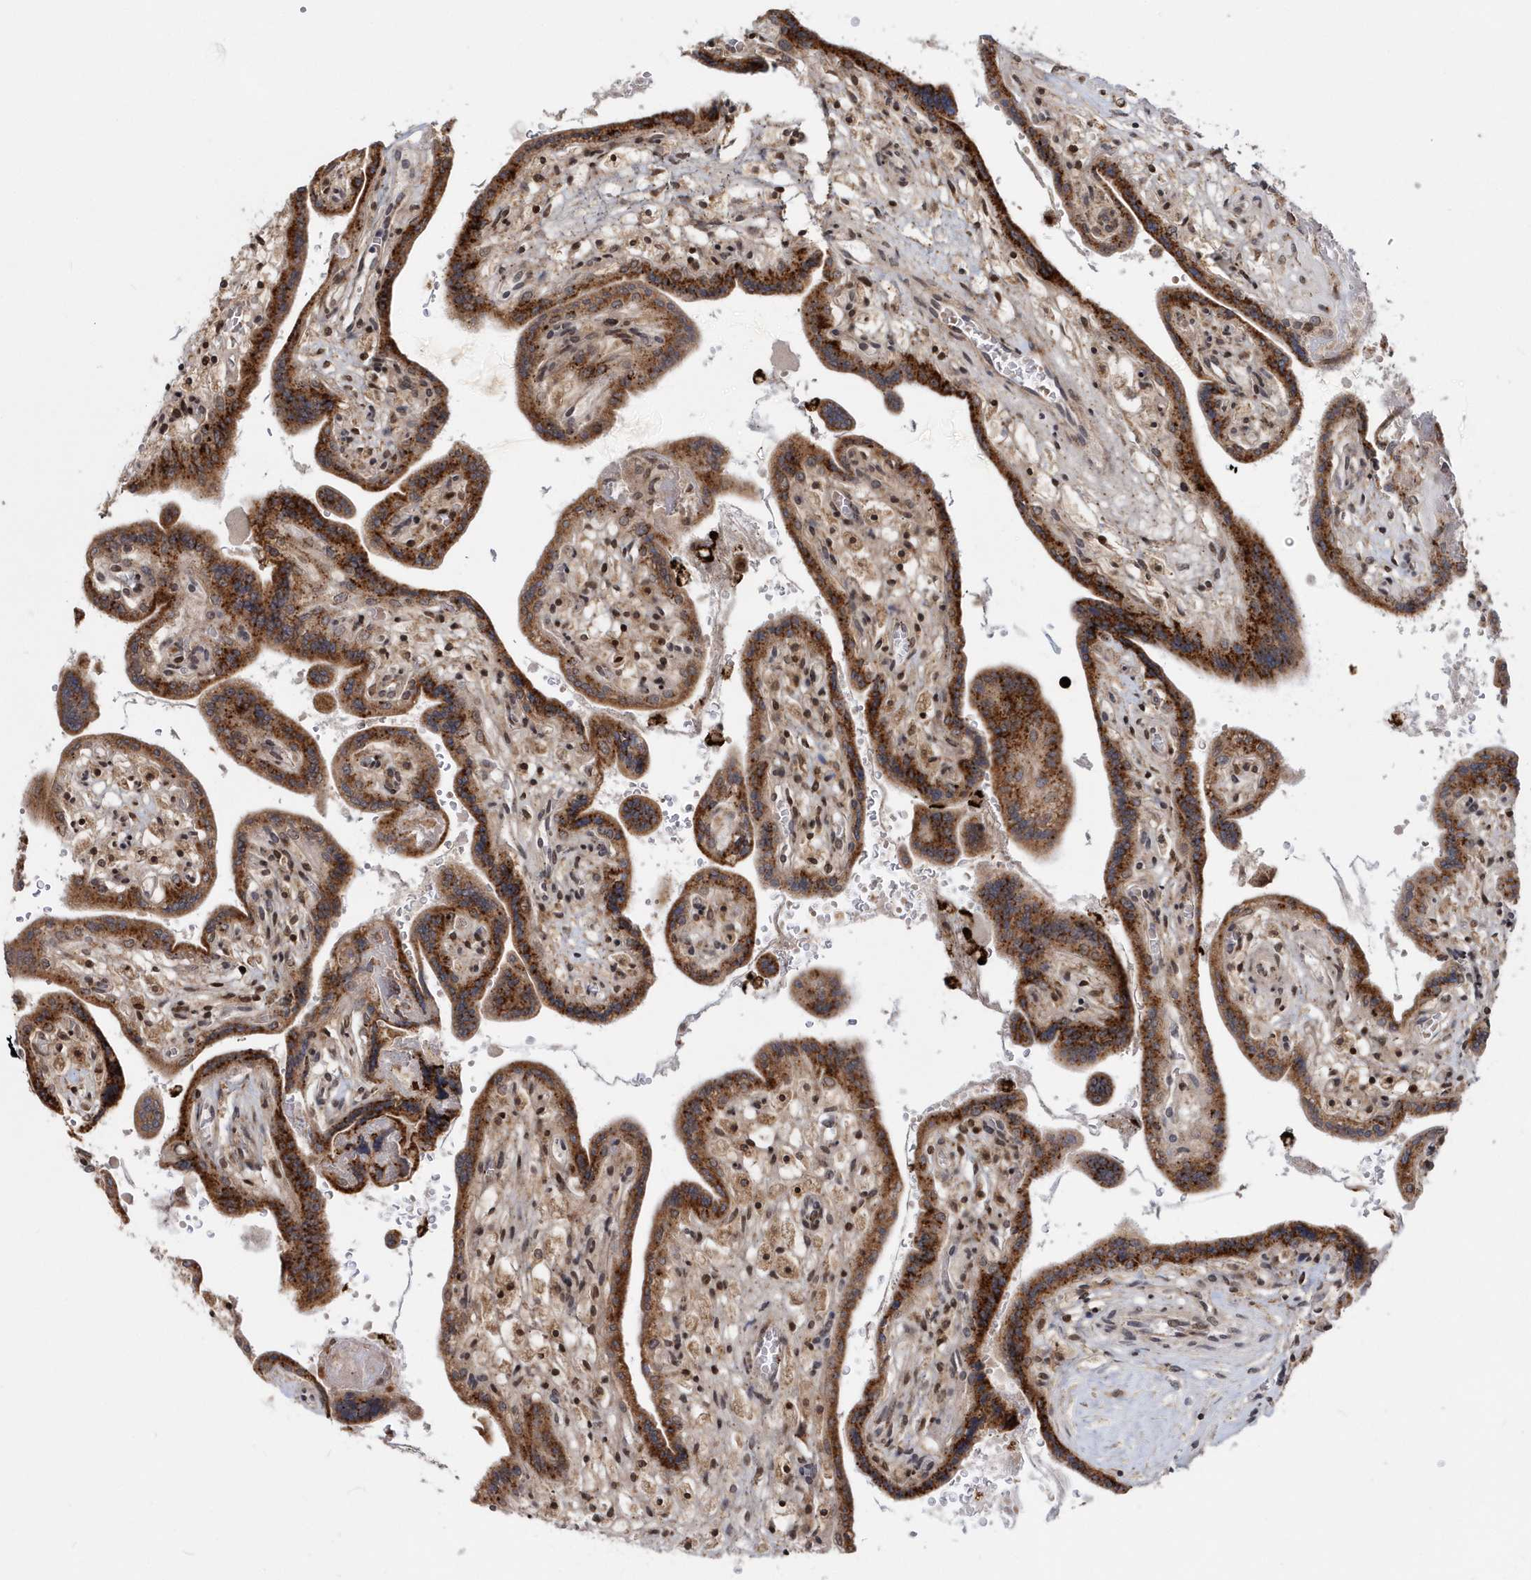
{"staining": {"intensity": "strong", "quantity": ">75%", "location": "cytoplasmic/membranous,nuclear"}, "tissue": "placenta", "cell_type": "Trophoblastic cells", "image_type": "normal", "snomed": [{"axis": "morphology", "description": "Normal tissue, NOS"}, {"axis": "topography", "description": "Placenta"}], "caption": "The histopathology image shows staining of normal placenta, revealing strong cytoplasmic/membranous,nuclear protein staining (brown color) within trophoblastic cells.", "gene": "SOWAHB", "patient": {"sex": "female", "age": 37}}